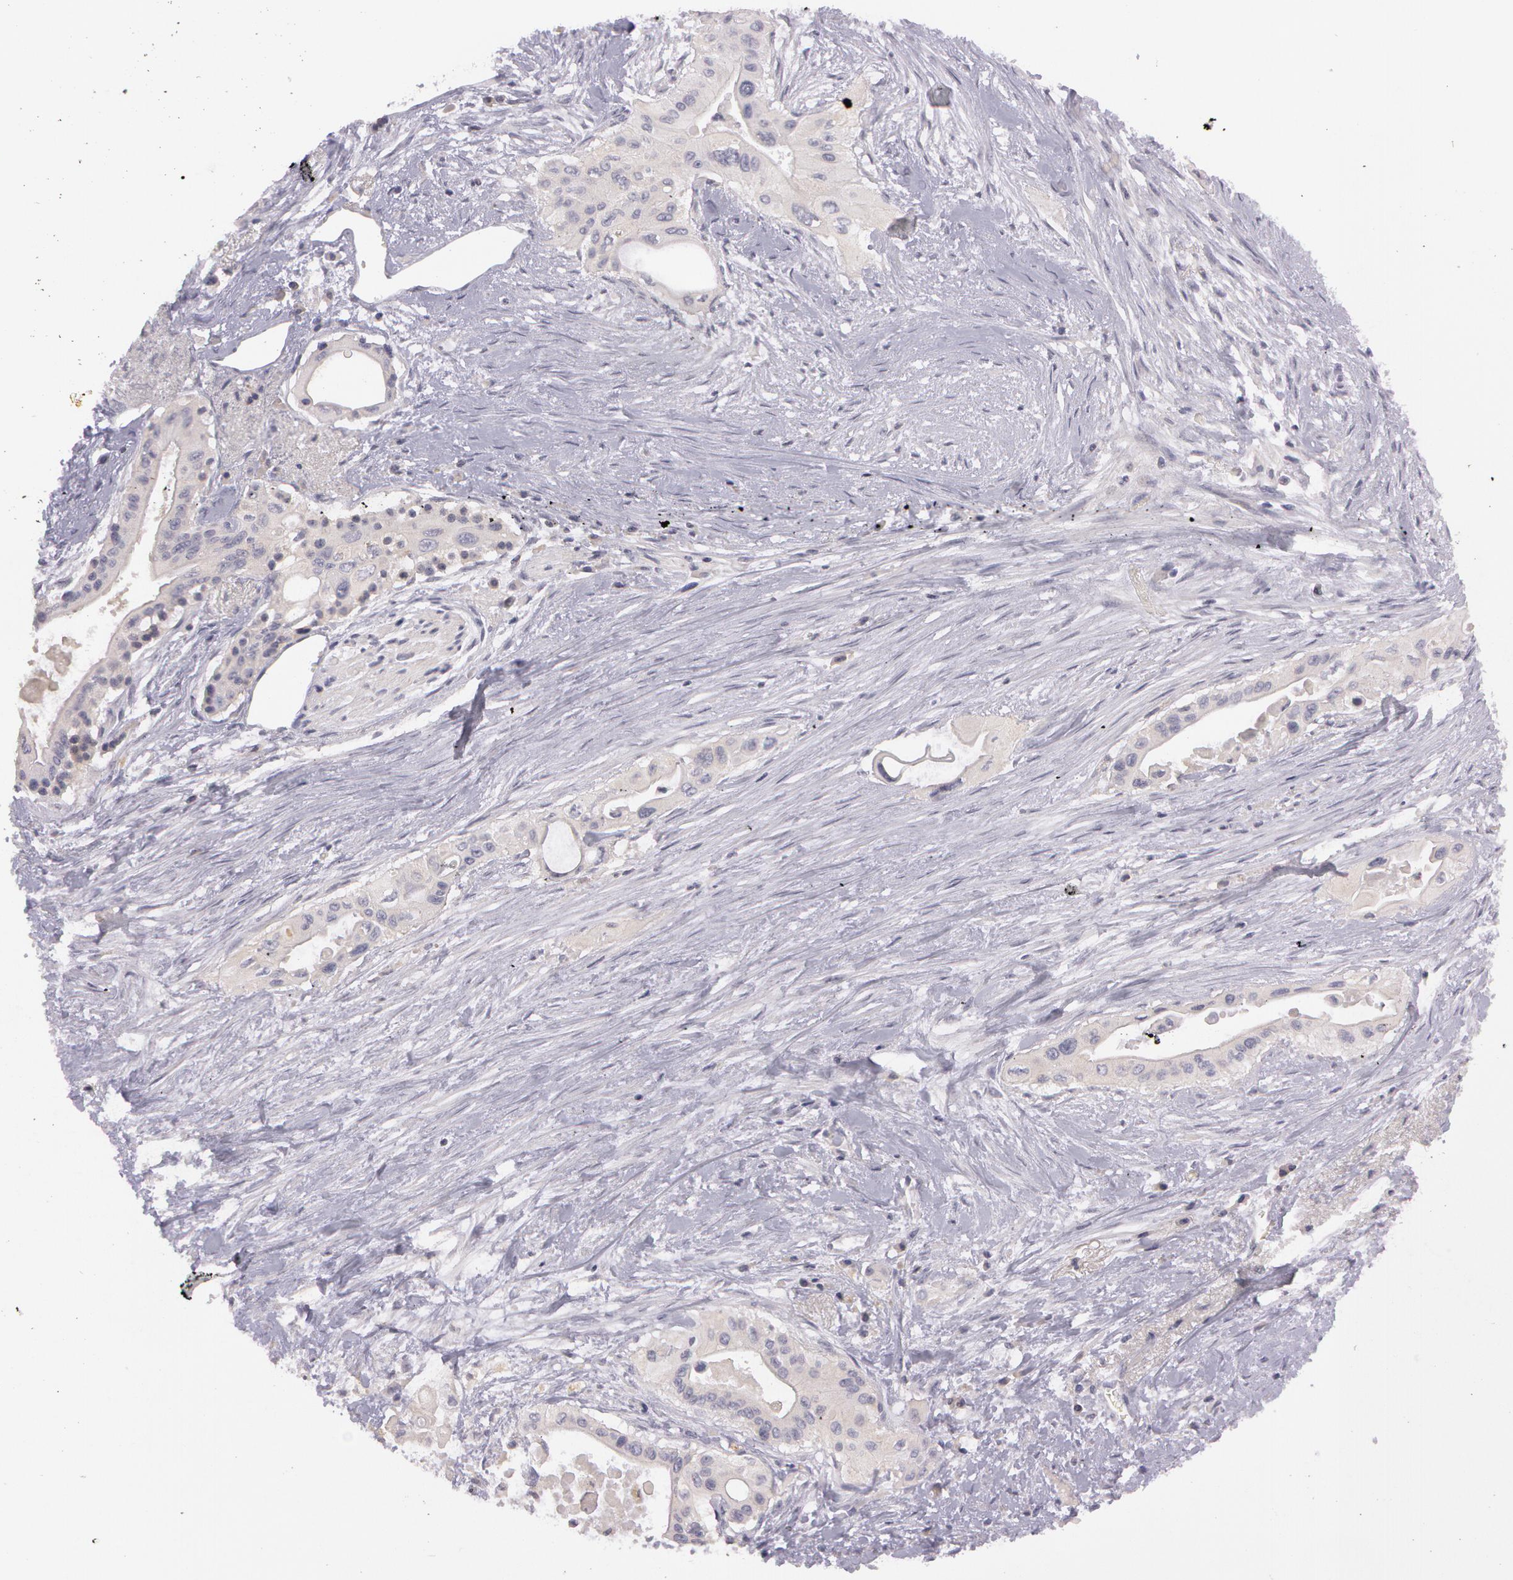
{"staining": {"intensity": "weak", "quantity": "25%-75%", "location": "cytoplasmic/membranous"}, "tissue": "pancreatic cancer", "cell_type": "Tumor cells", "image_type": "cancer", "snomed": [{"axis": "morphology", "description": "Adenocarcinoma, NOS"}, {"axis": "topography", "description": "Pancreas"}], "caption": "The photomicrograph shows a brown stain indicating the presence of a protein in the cytoplasmic/membranous of tumor cells in pancreatic adenocarcinoma.", "gene": "MXRA5", "patient": {"sex": "male", "age": 77}}